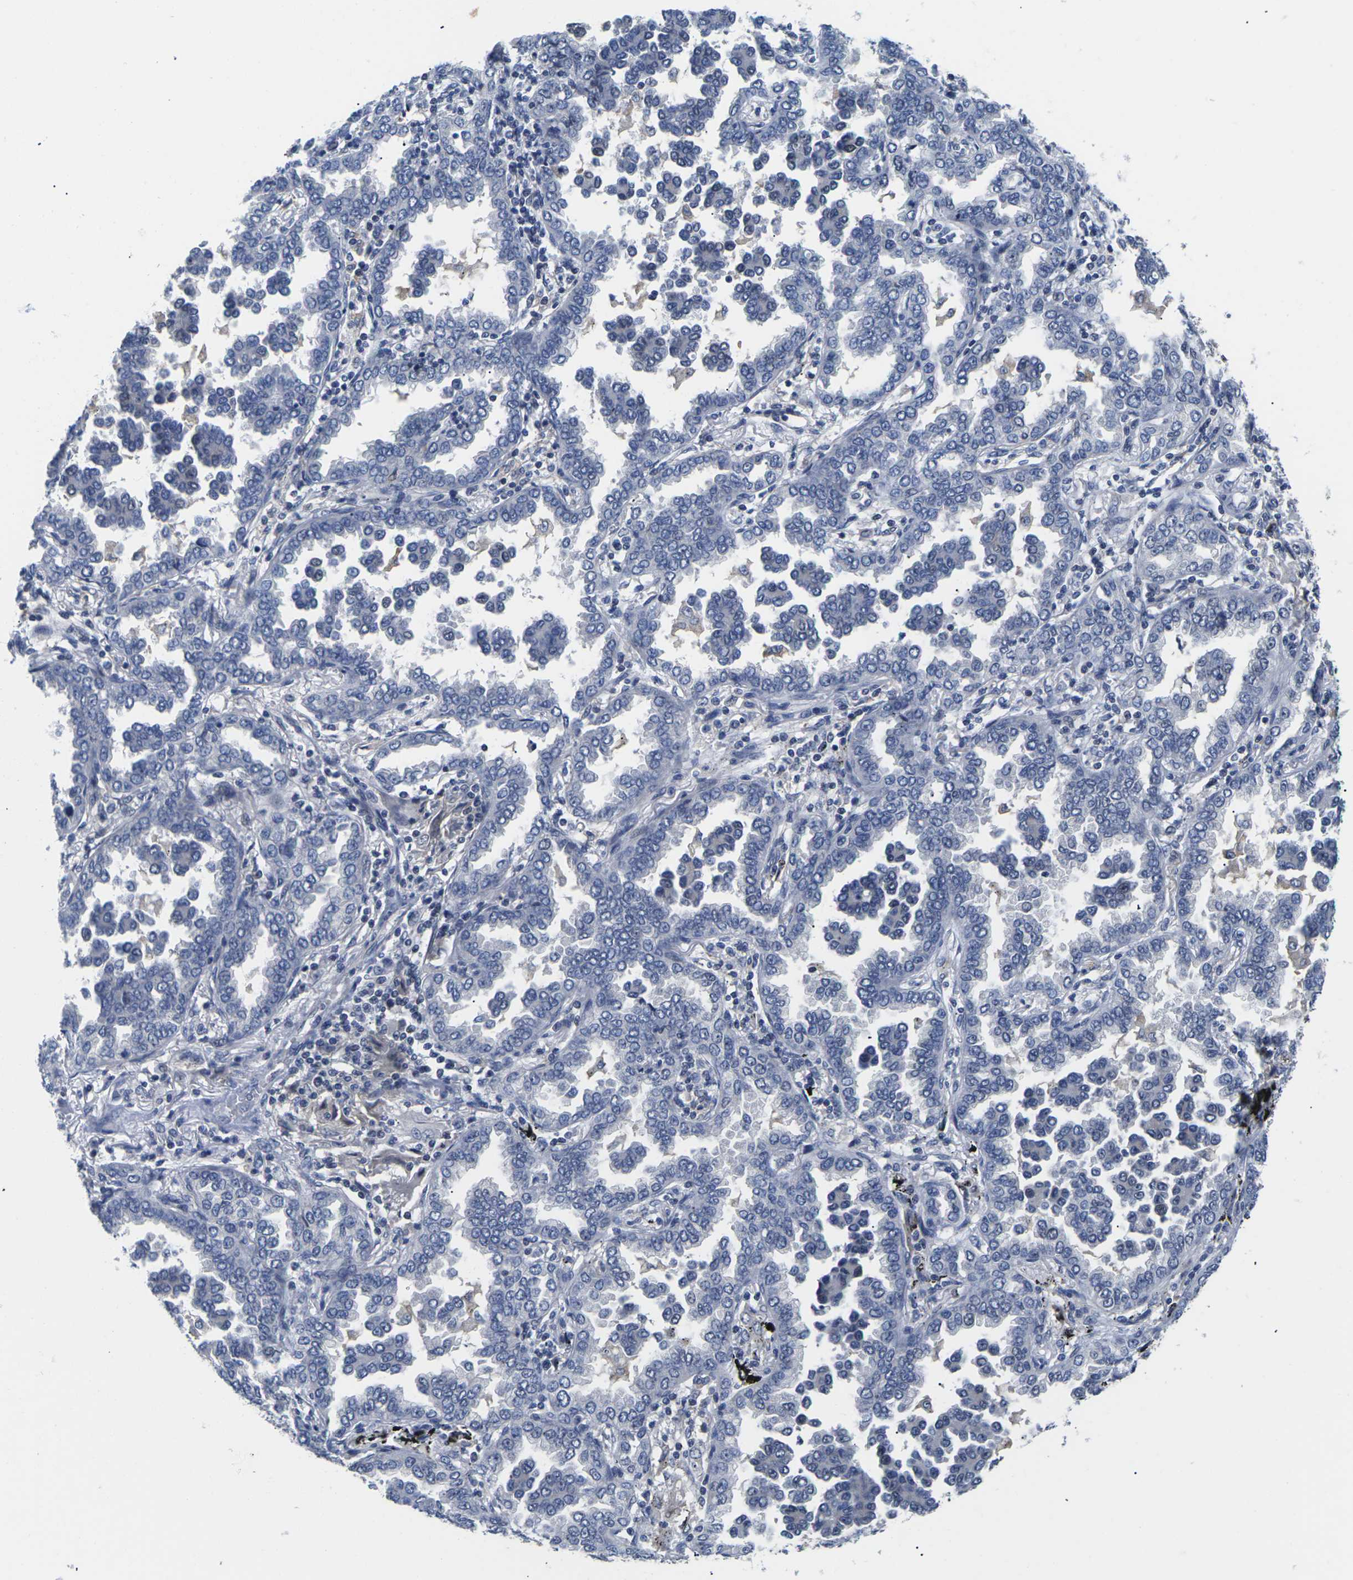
{"staining": {"intensity": "negative", "quantity": "none", "location": "none"}, "tissue": "lung cancer", "cell_type": "Tumor cells", "image_type": "cancer", "snomed": [{"axis": "morphology", "description": "Normal tissue, NOS"}, {"axis": "morphology", "description": "Adenocarcinoma, NOS"}, {"axis": "topography", "description": "Lung"}], "caption": "DAB immunohistochemical staining of lung cancer demonstrates no significant positivity in tumor cells. (IHC, brightfield microscopy, high magnification).", "gene": "ST6GAL2", "patient": {"sex": "male", "age": 59}}